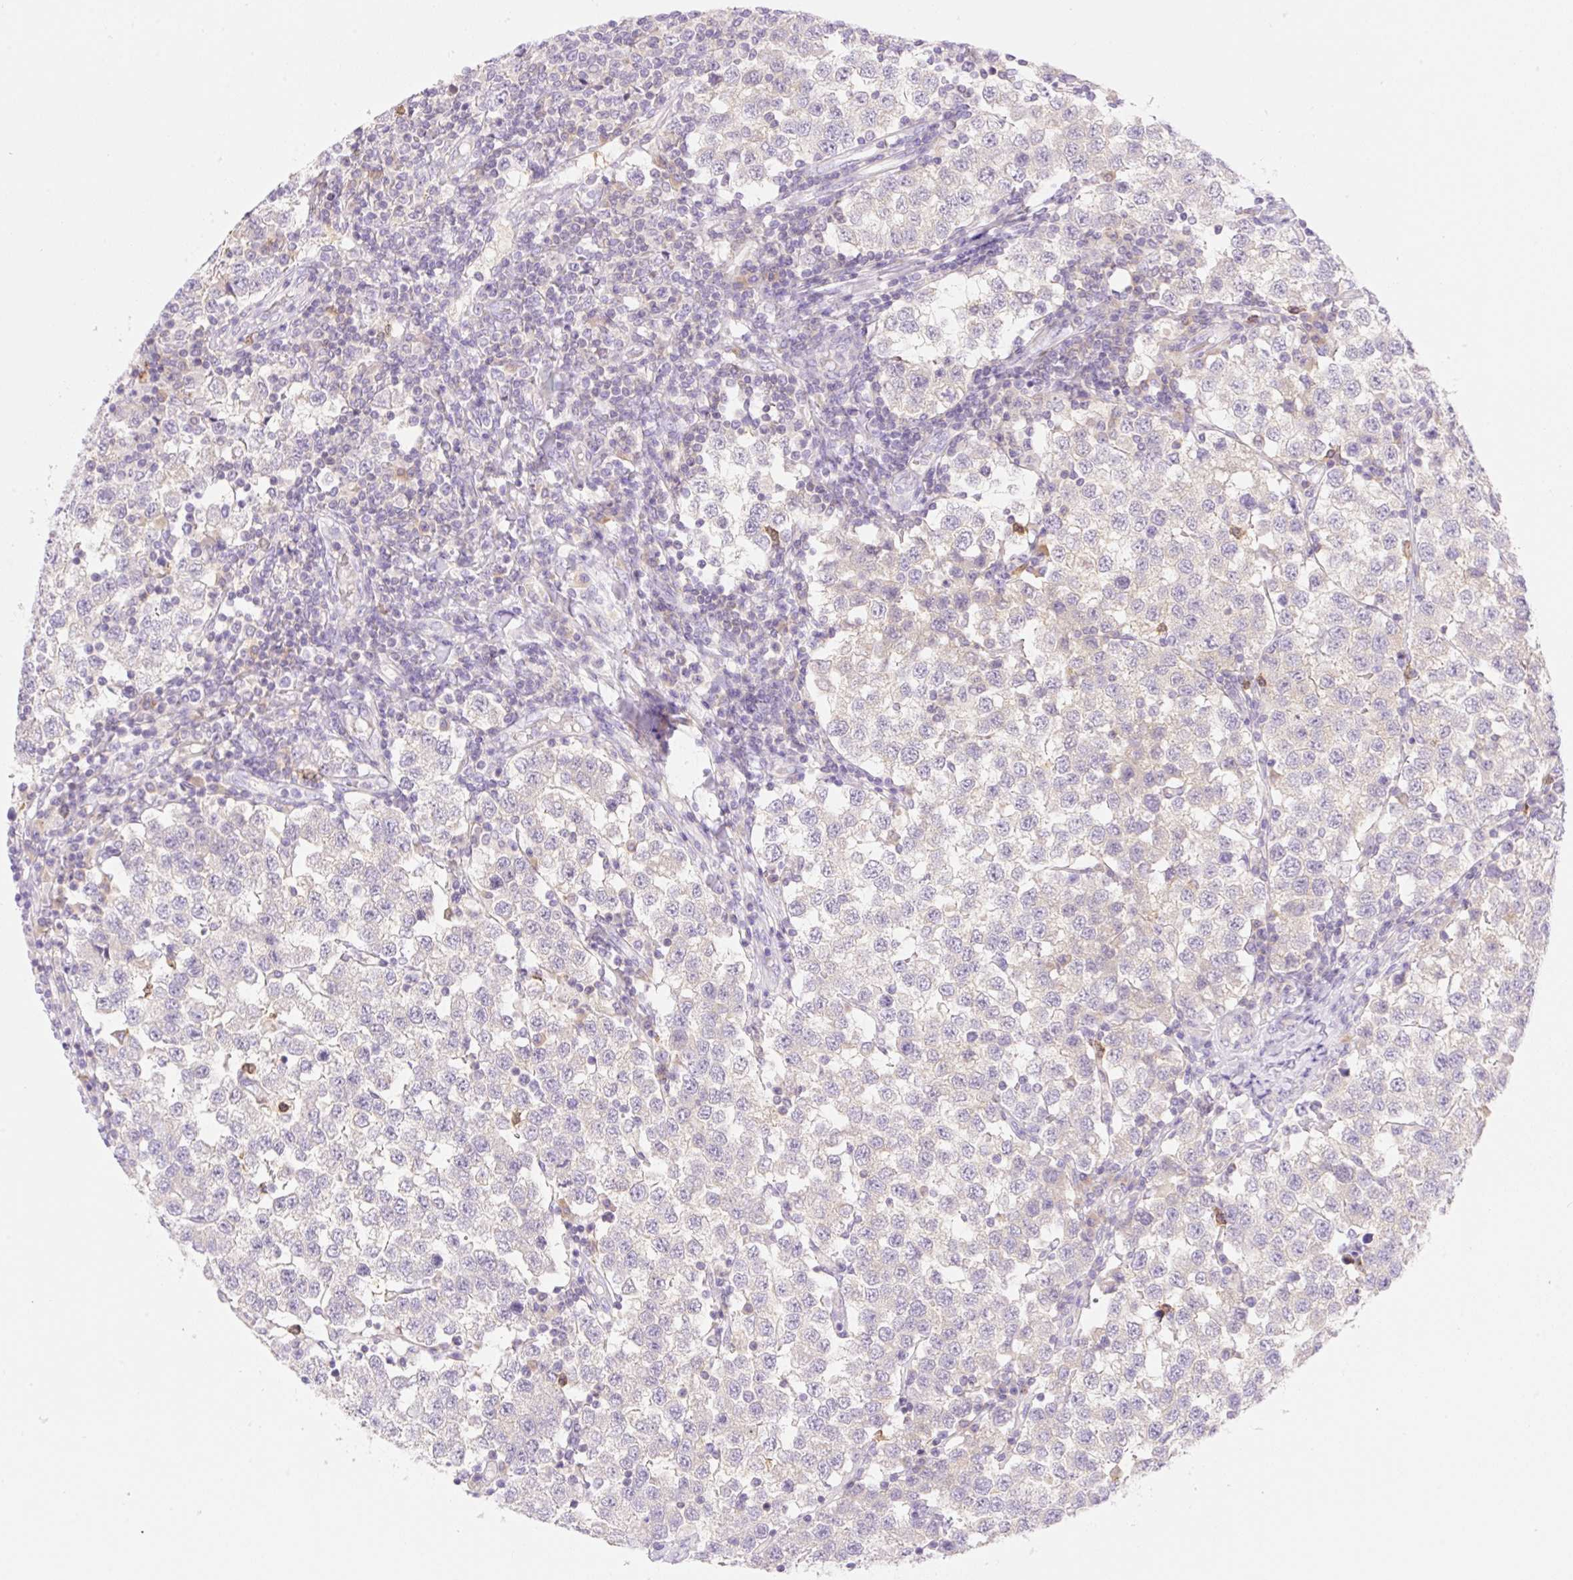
{"staining": {"intensity": "negative", "quantity": "none", "location": "none"}, "tissue": "testis cancer", "cell_type": "Tumor cells", "image_type": "cancer", "snomed": [{"axis": "morphology", "description": "Seminoma, NOS"}, {"axis": "topography", "description": "Testis"}], "caption": "The photomicrograph reveals no staining of tumor cells in testis cancer. The staining was performed using DAB (3,3'-diaminobenzidine) to visualize the protein expression in brown, while the nuclei were stained in blue with hematoxylin (Magnification: 20x).", "gene": "DENND5A", "patient": {"sex": "male", "age": 34}}